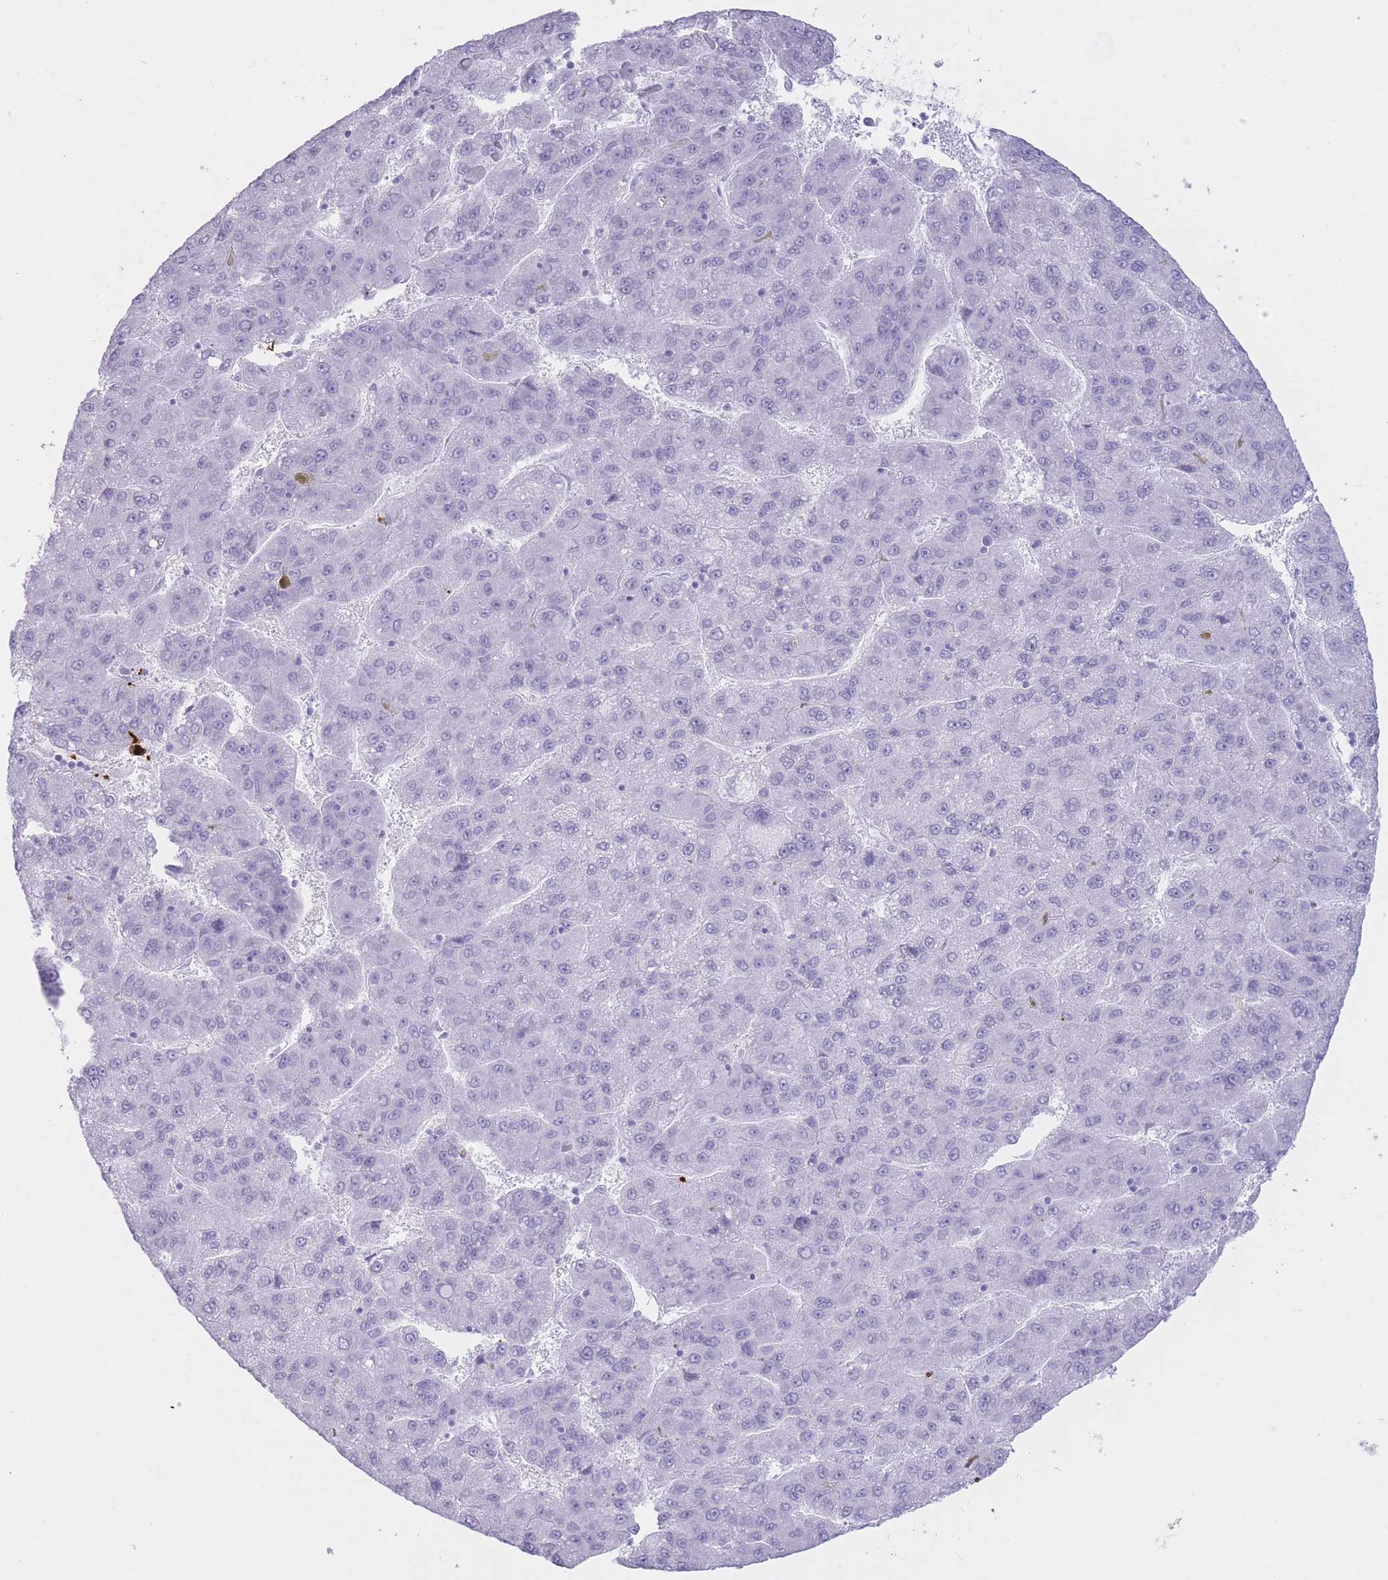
{"staining": {"intensity": "negative", "quantity": "none", "location": "none"}, "tissue": "liver cancer", "cell_type": "Tumor cells", "image_type": "cancer", "snomed": [{"axis": "morphology", "description": "Carcinoma, Hepatocellular, NOS"}, {"axis": "topography", "description": "Liver"}], "caption": "Photomicrograph shows no significant protein positivity in tumor cells of liver cancer (hepatocellular carcinoma).", "gene": "OR4F21", "patient": {"sex": "female", "age": 82}}